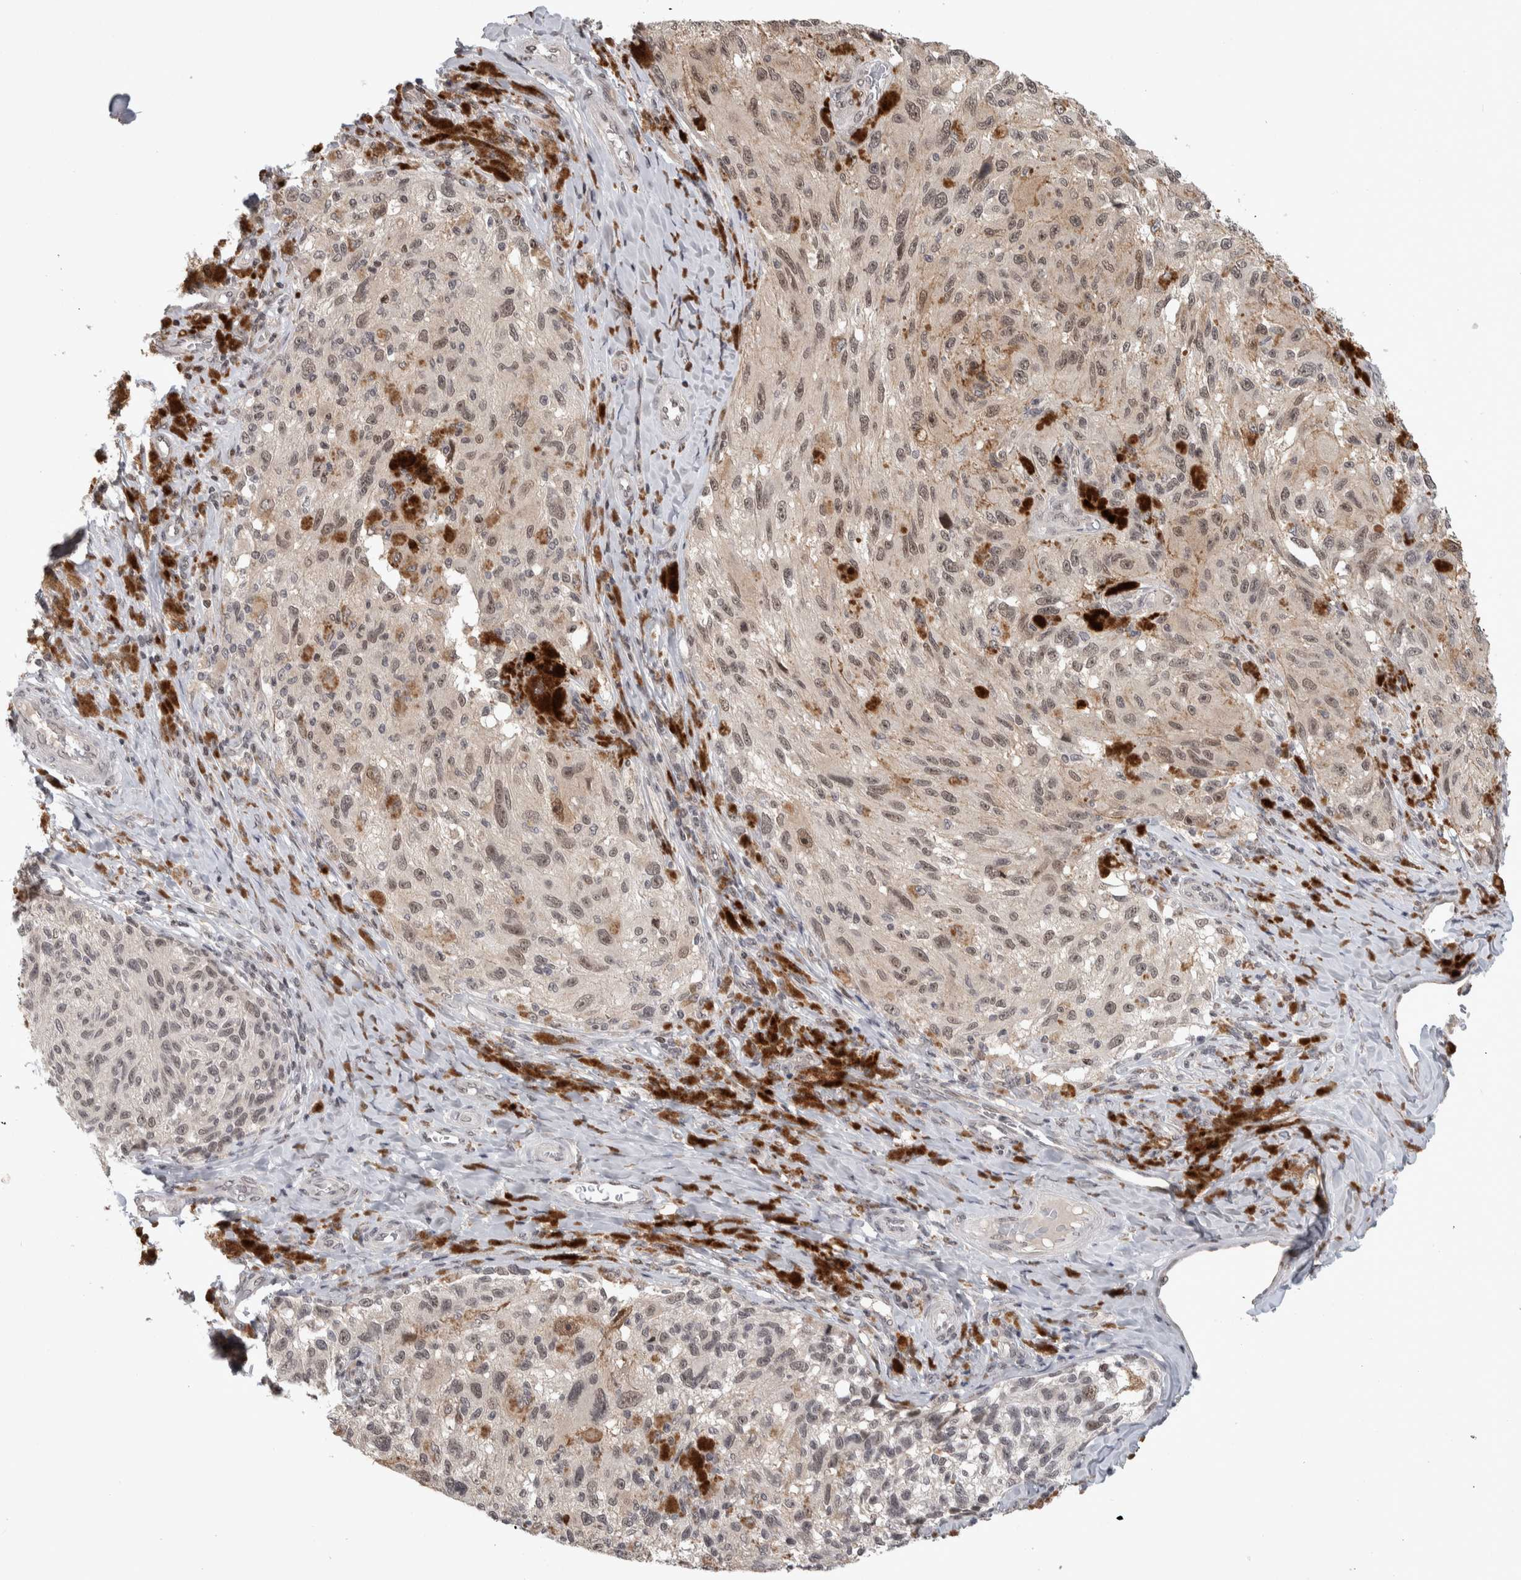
{"staining": {"intensity": "weak", "quantity": ">75%", "location": "nuclear"}, "tissue": "melanoma", "cell_type": "Tumor cells", "image_type": "cancer", "snomed": [{"axis": "morphology", "description": "Malignant melanoma, NOS"}, {"axis": "topography", "description": "Skin"}], "caption": "A photomicrograph of melanoma stained for a protein shows weak nuclear brown staining in tumor cells. (brown staining indicates protein expression, while blue staining denotes nuclei).", "gene": "ZSCAN21", "patient": {"sex": "female", "age": 73}}